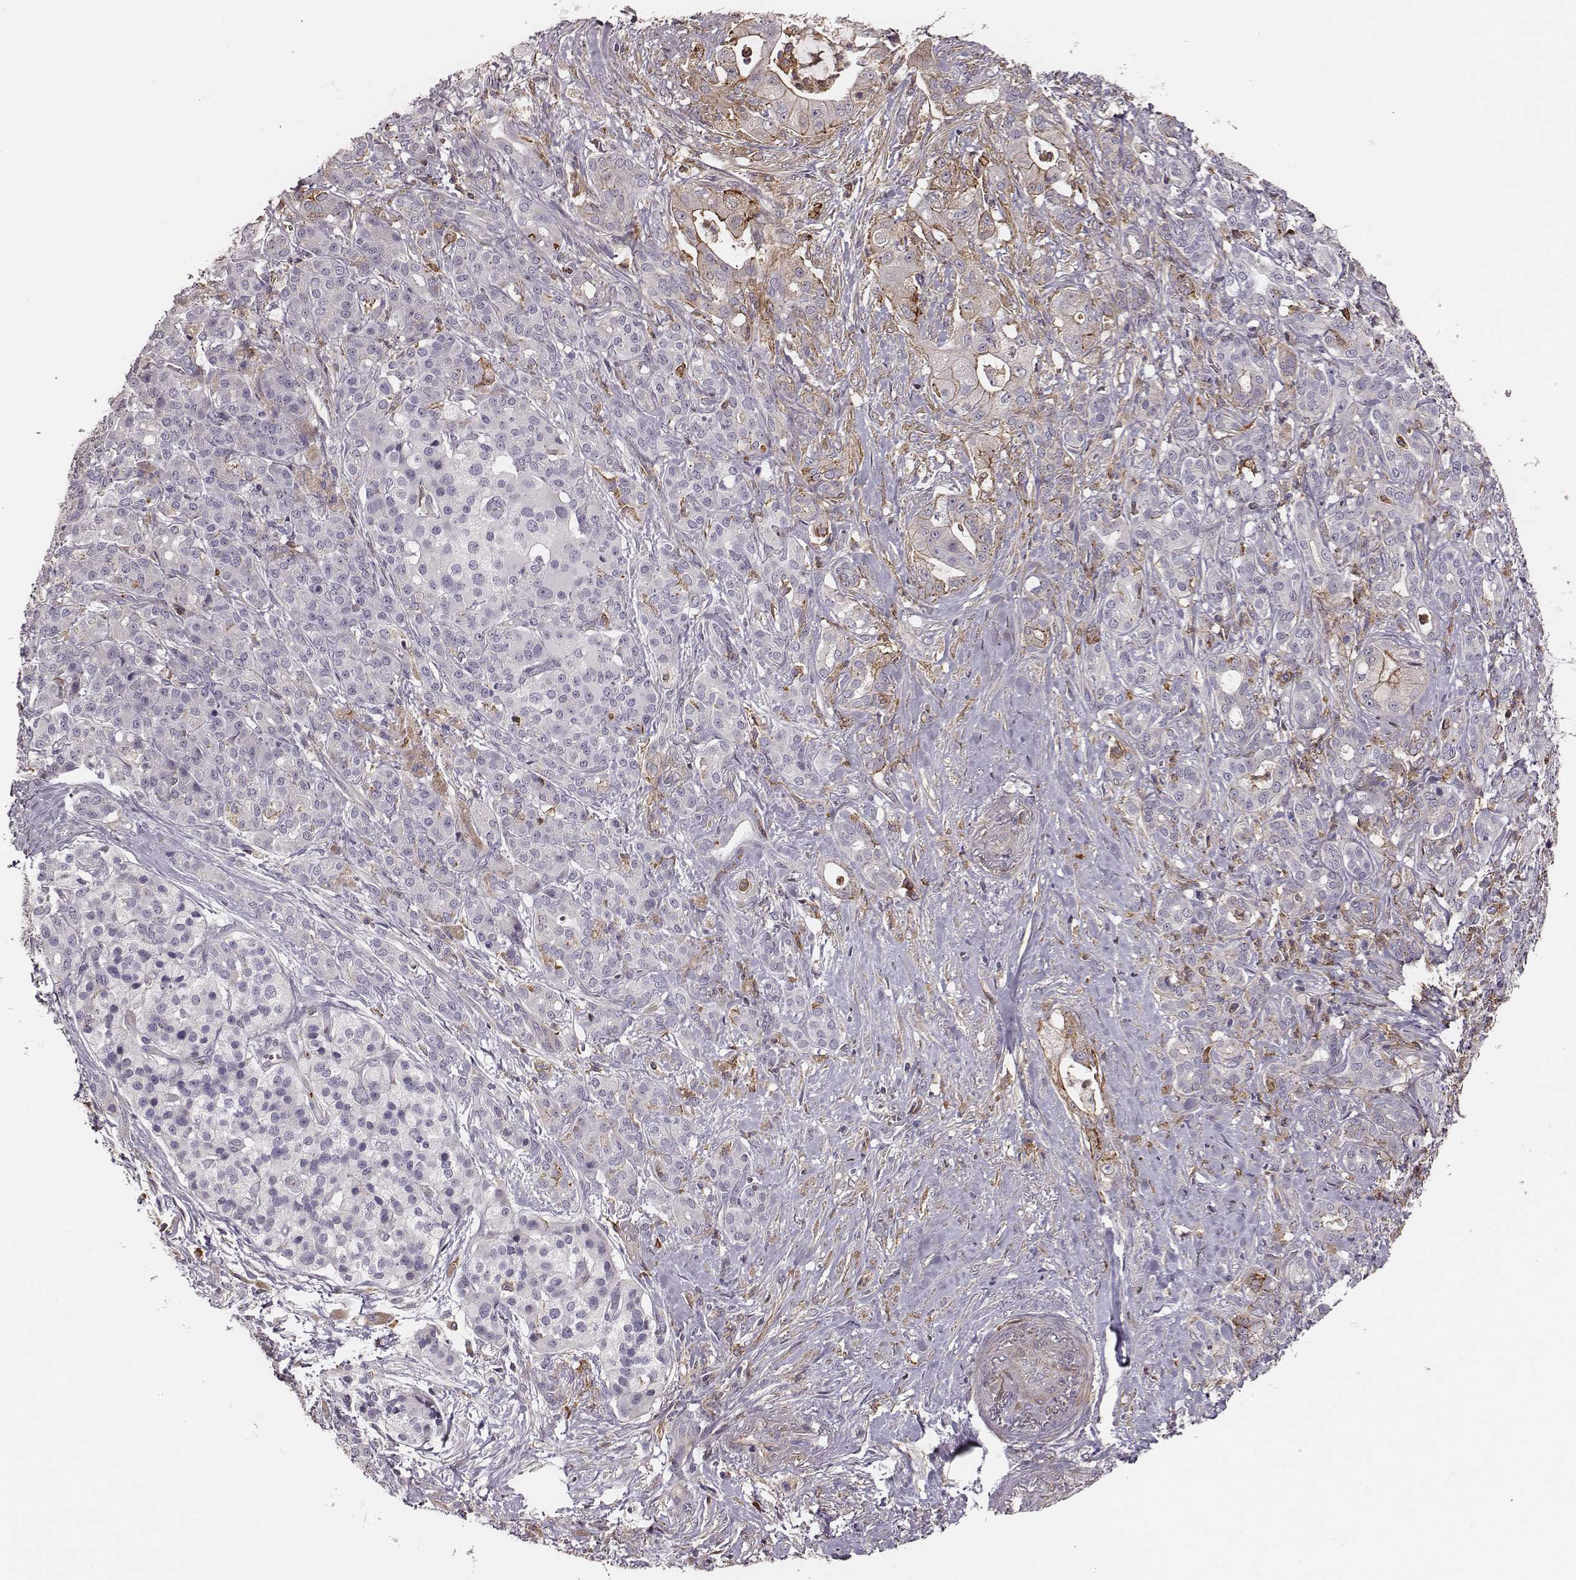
{"staining": {"intensity": "moderate", "quantity": "<25%", "location": "cytoplasmic/membranous"}, "tissue": "pancreatic cancer", "cell_type": "Tumor cells", "image_type": "cancer", "snomed": [{"axis": "morphology", "description": "Normal tissue, NOS"}, {"axis": "morphology", "description": "Inflammation, NOS"}, {"axis": "morphology", "description": "Adenocarcinoma, NOS"}, {"axis": "topography", "description": "Pancreas"}], "caption": "DAB immunohistochemical staining of pancreatic cancer demonstrates moderate cytoplasmic/membranous protein positivity in about <25% of tumor cells.", "gene": "ZYX", "patient": {"sex": "male", "age": 57}}